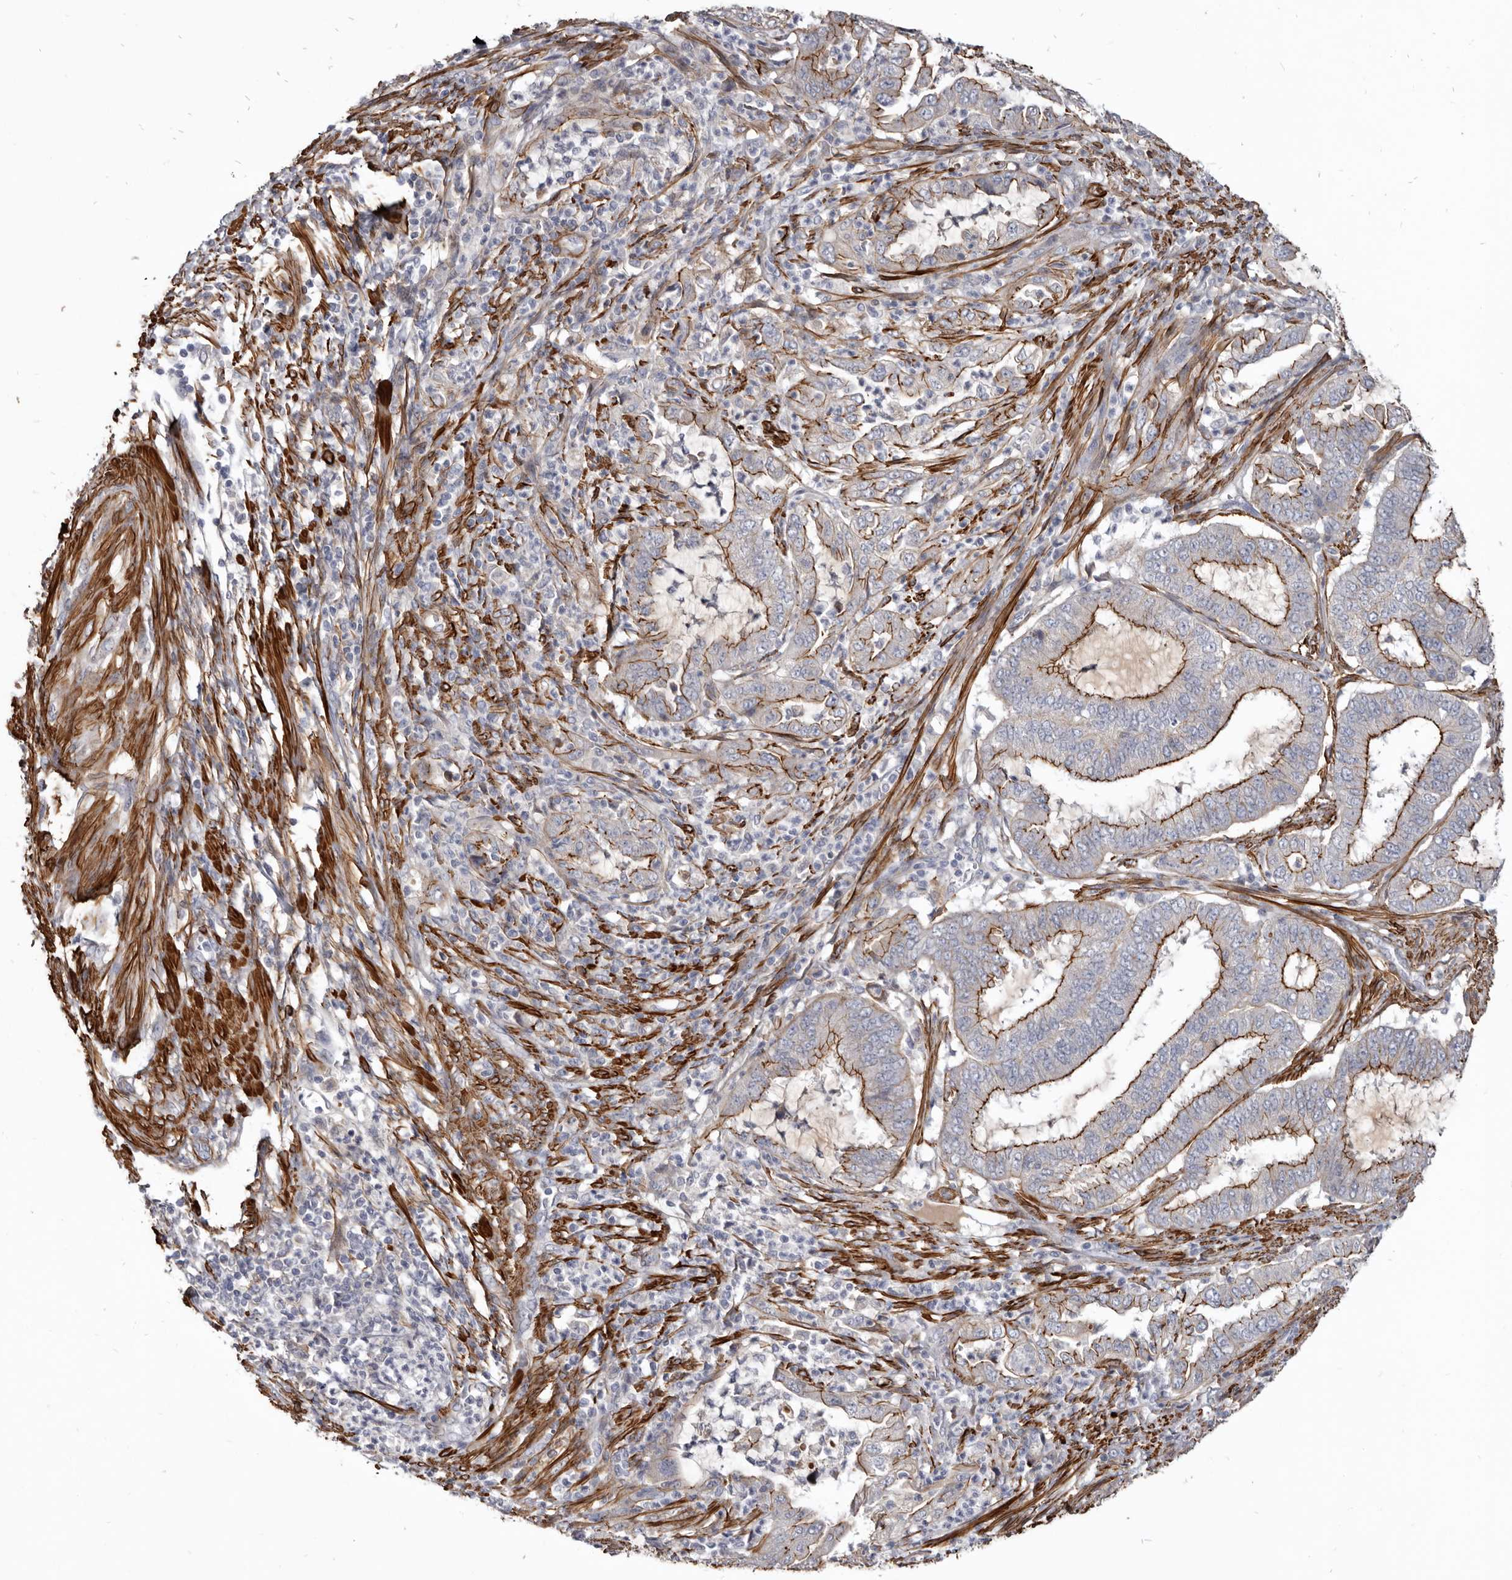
{"staining": {"intensity": "strong", "quantity": "25%-75%", "location": "cytoplasmic/membranous"}, "tissue": "endometrial cancer", "cell_type": "Tumor cells", "image_type": "cancer", "snomed": [{"axis": "morphology", "description": "Adenocarcinoma, NOS"}, {"axis": "topography", "description": "Endometrium"}], "caption": "Endometrial adenocarcinoma stained with a protein marker reveals strong staining in tumor cells.", "gene": "CGN", "patient": {"sex": "female", "age": 51}}